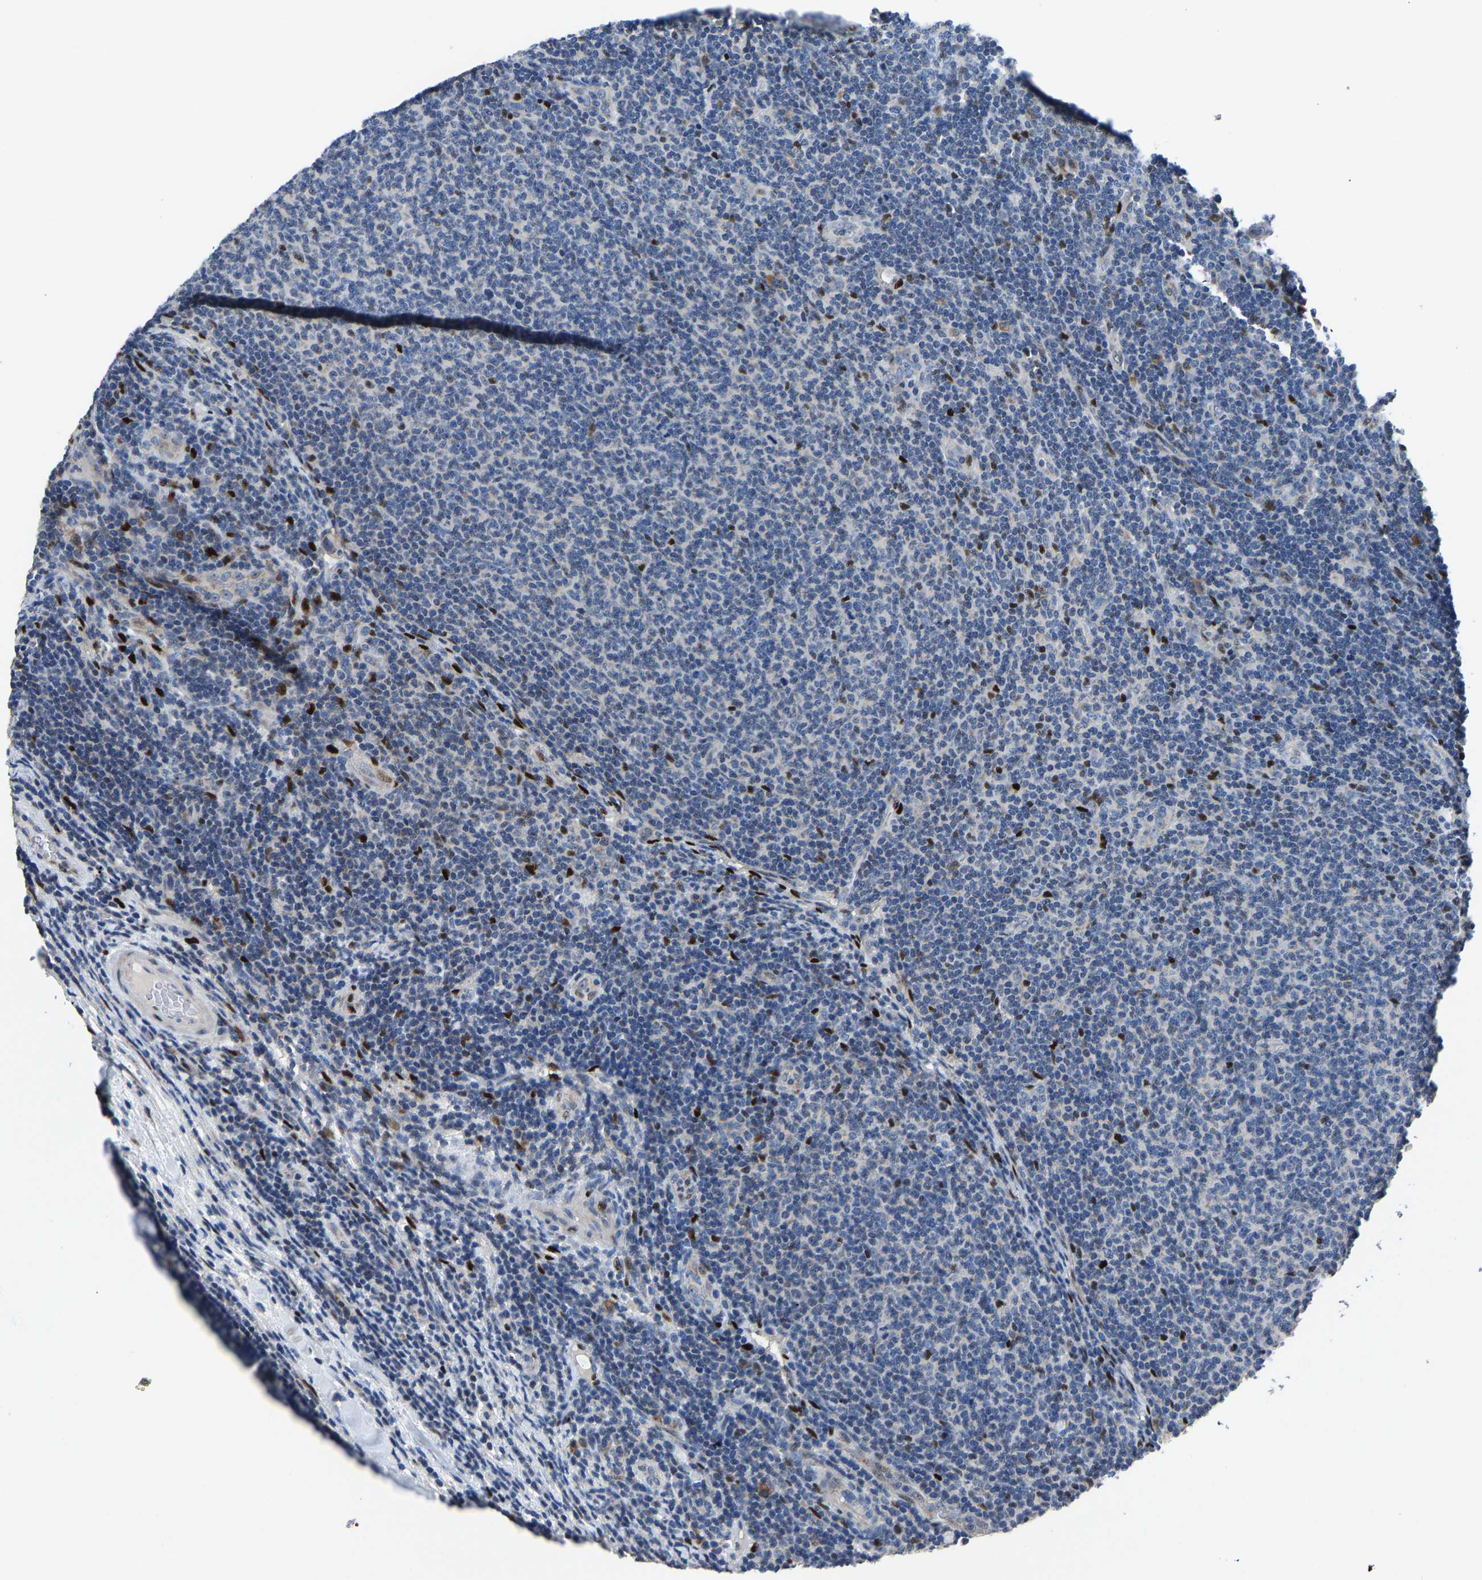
{"staining": {"intensity": "negative", "quantity": "none", "location": "none"}, "tissue": "lymphoma", "cell_type": "Tumor cells", "image_type": "cancer", "snomed": [{"axis": "morphology", "description": "Malignant lymphoma, non-Hodgkin's type, Low grade"}, {"axis": "topography", "description": "Lymph node"}], "caption": "Micrograph shows no protein staining in tumor cells of malignant lymphoma, non-Hodgkin's type (low-grade) tissue.", "gene": "EGR1", "patient": {"sex": "male", "age": 66}}